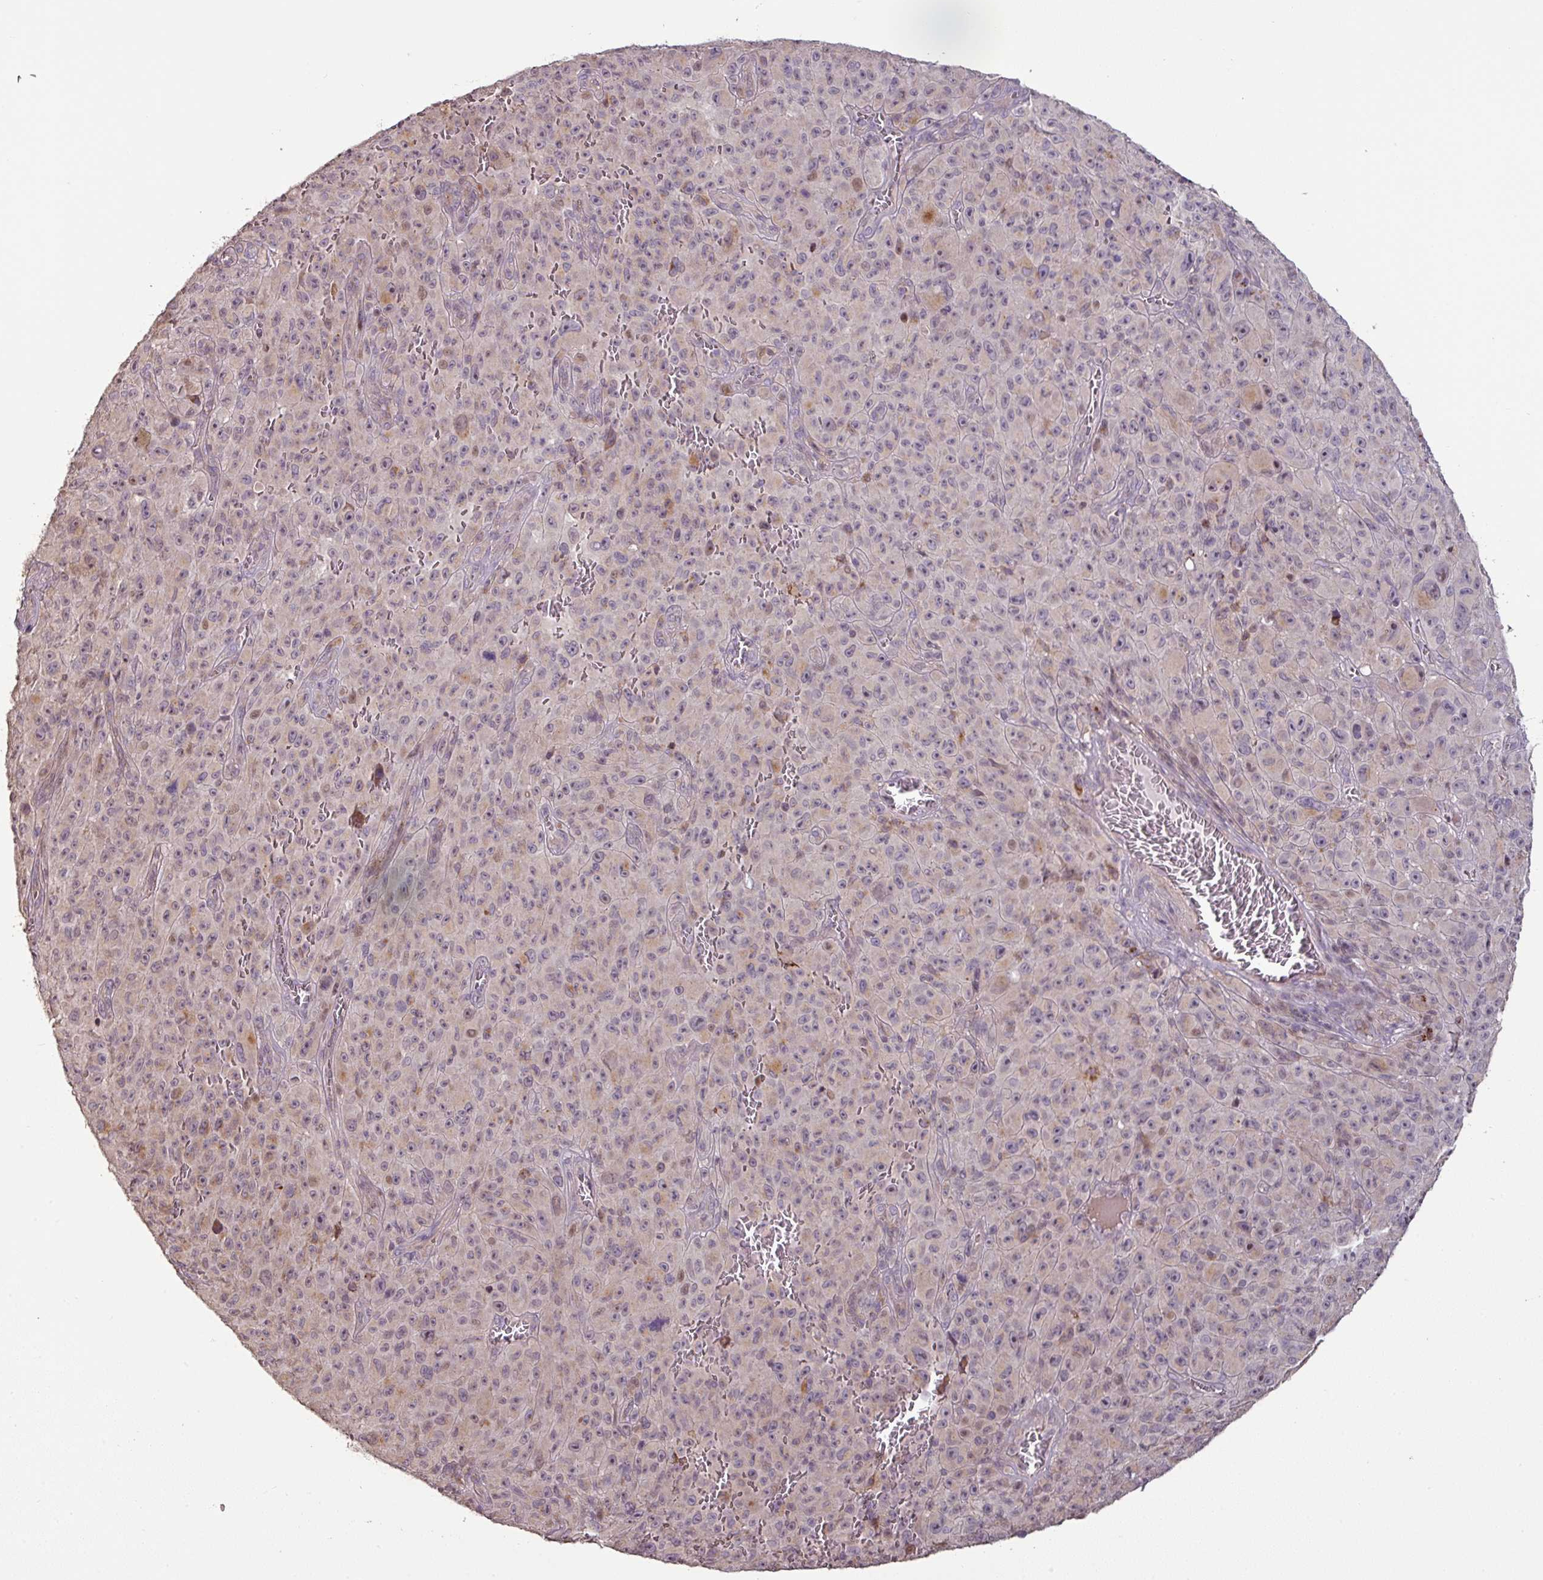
{"staining": {"intensity": "negative", "quantity": "none", "location": "none"}, "tissue": "melanoma", "cell_type": "Tumor cells", "image_type": "cancer", "snomed": [{"axis": "morphology", "description": "Malignant melanoma, NOS"}, {"axis": "topography", "description": "Skin"}], "caption": "Human melanoma stained for a protein using immunohistochemistry (IHC) displays no staining in tumor cells.", "gene": "CXCR5", "patient": {"sex": "female", "age": 82}}